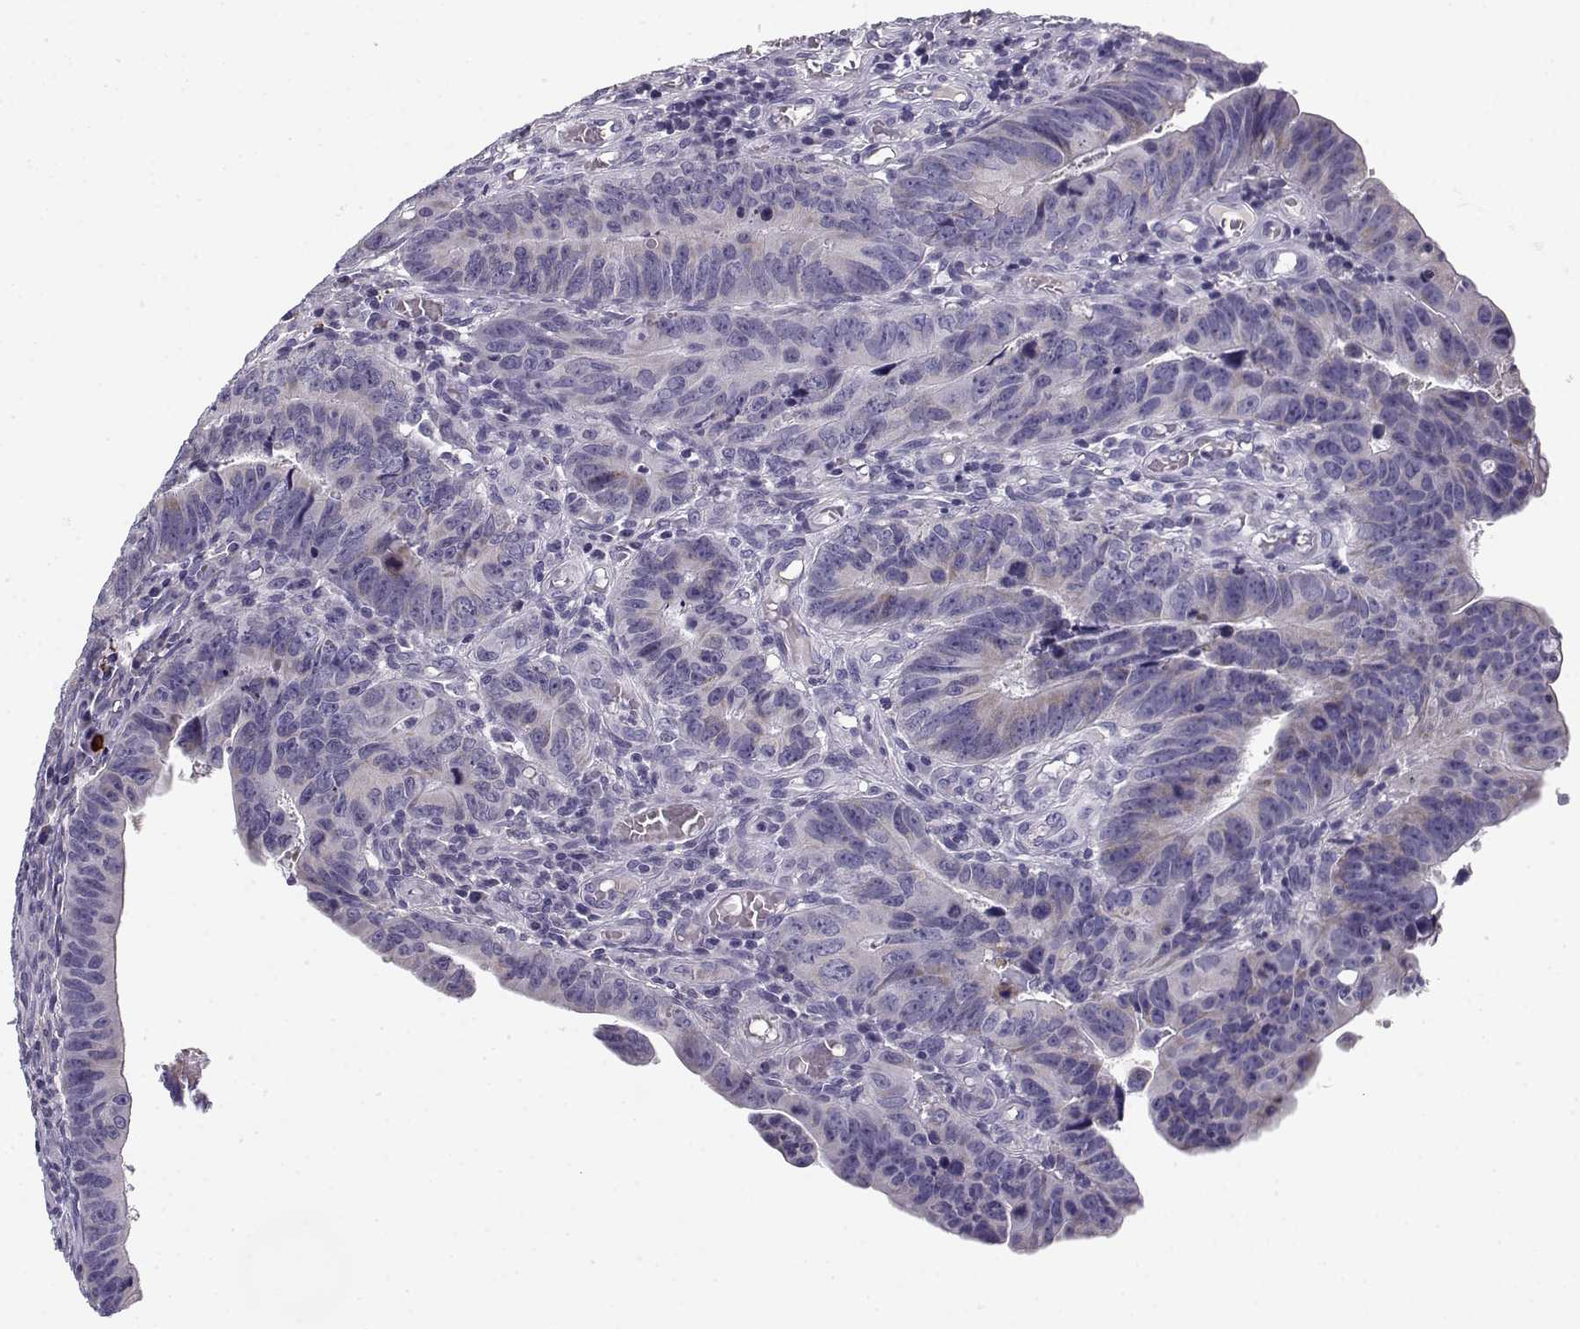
{"staining": {"intensity": "weak", "quantity": "<25%", "location": "cytoplasmic/membranous"}, "tissue": "colorectal cancer", "cell_type": "Tumor cells", "image_type": "cancer", "snomed": [{"axis": "morphology", "description": "Adenocarcinoma, NOS"}, {"axis": "topography", "description": "Colon"}], "caption": "This is an immunohistochemistry photomicrograph of colorectal cancer. There is no expression in tumor cells.", "gene": "CREB3L3", "patient": {"sex": "female", "age": 87}}